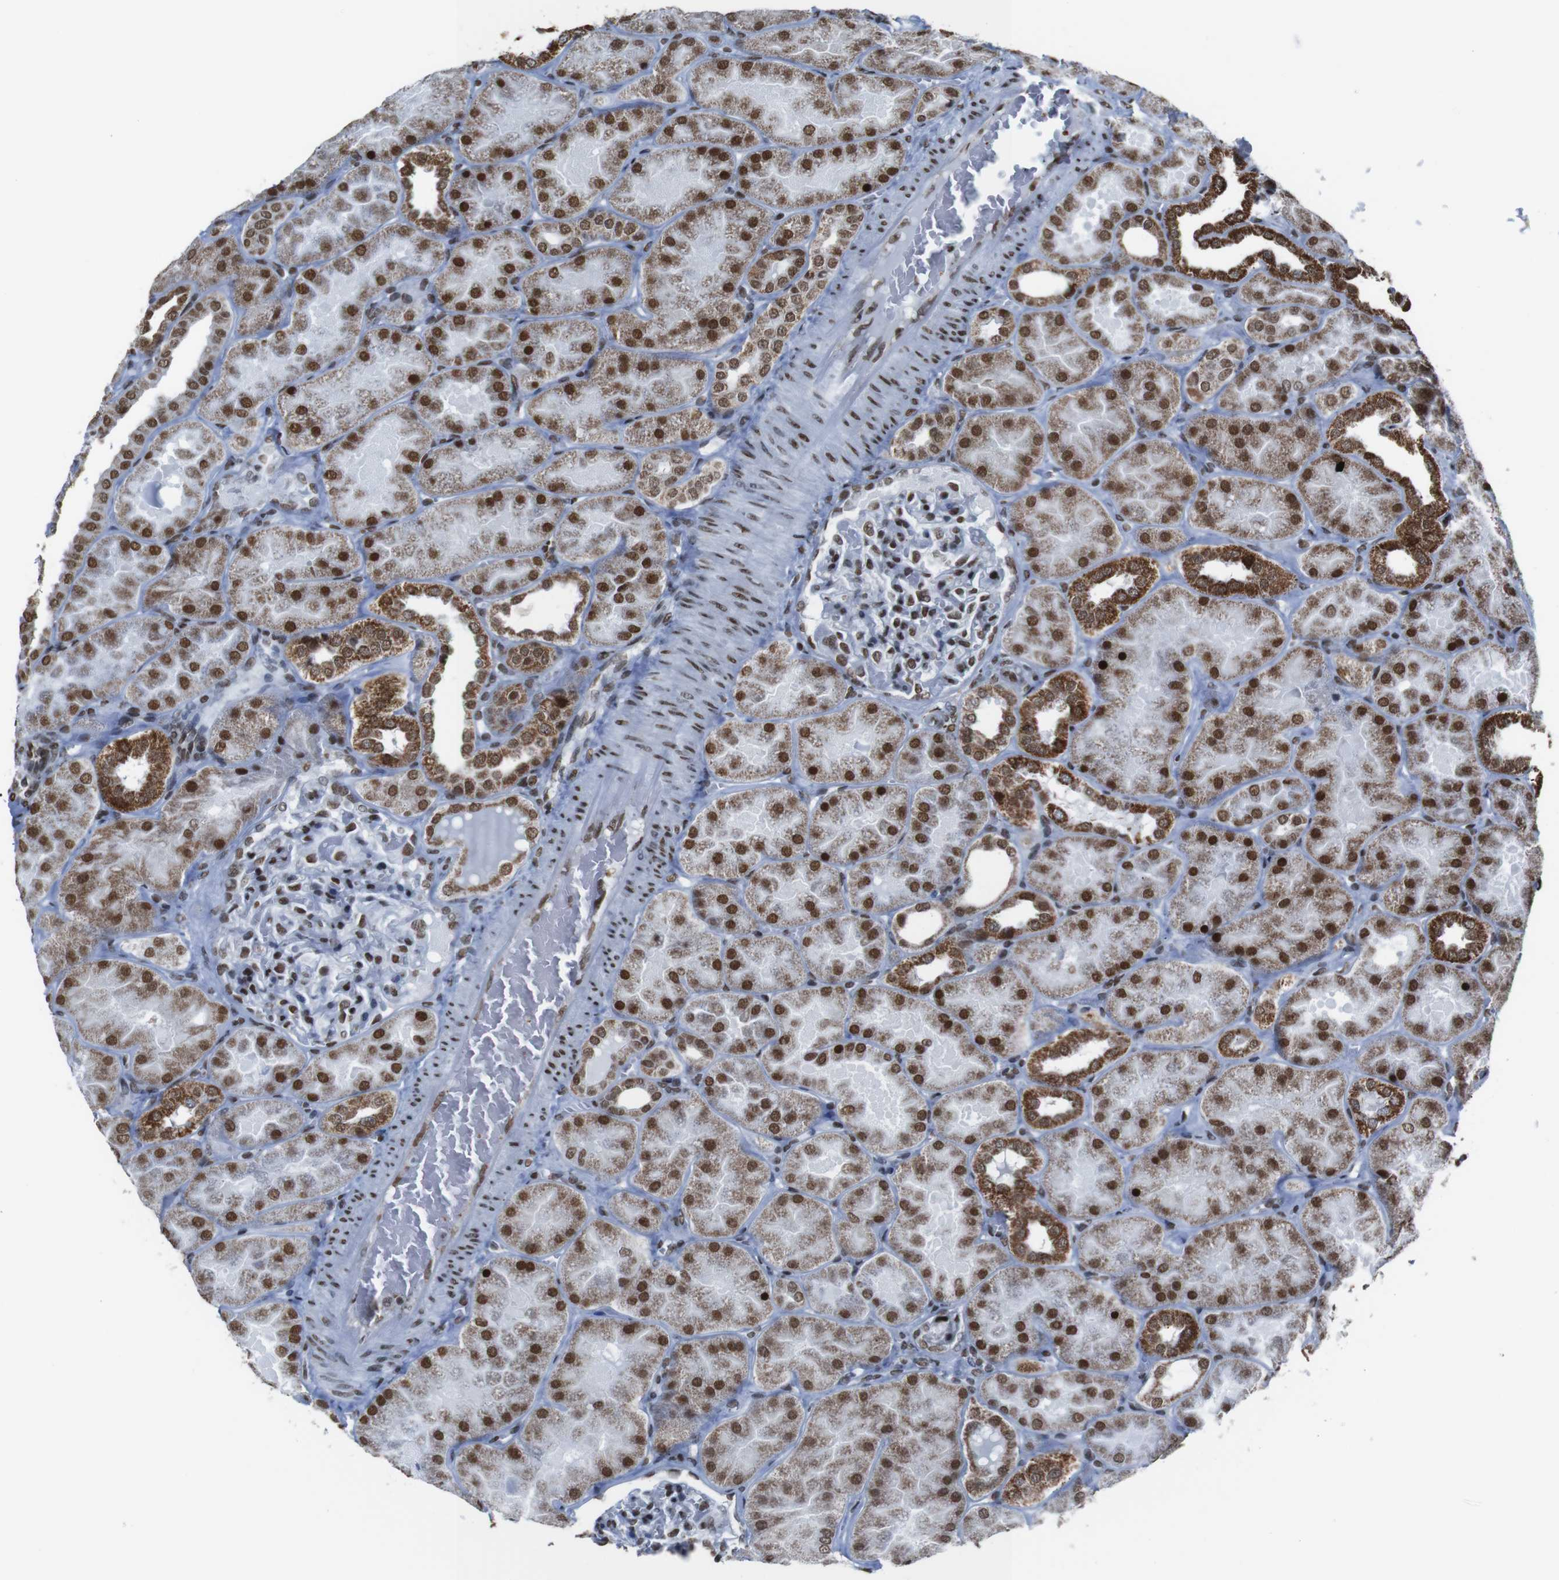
{"staining": {"intensity": "strong", "quantity": "25%-75%", "location": "nuclear"}, "tissue": "kidney", "cell_type": "Cells in glomeruli", "image_type": "normal", "snomed": [{"axis": "morphology", "description": "Normal tissue, NOS"}, {"axis": "topography", "description": "Kidney"}], "caption": "Human kidney stained with a brown dye displays strong nuclear positive positivity in about 25%-75% of cells in glomeruli.", "gene": "ROMO1", "patient": {"sex": "male", "age": 28}}